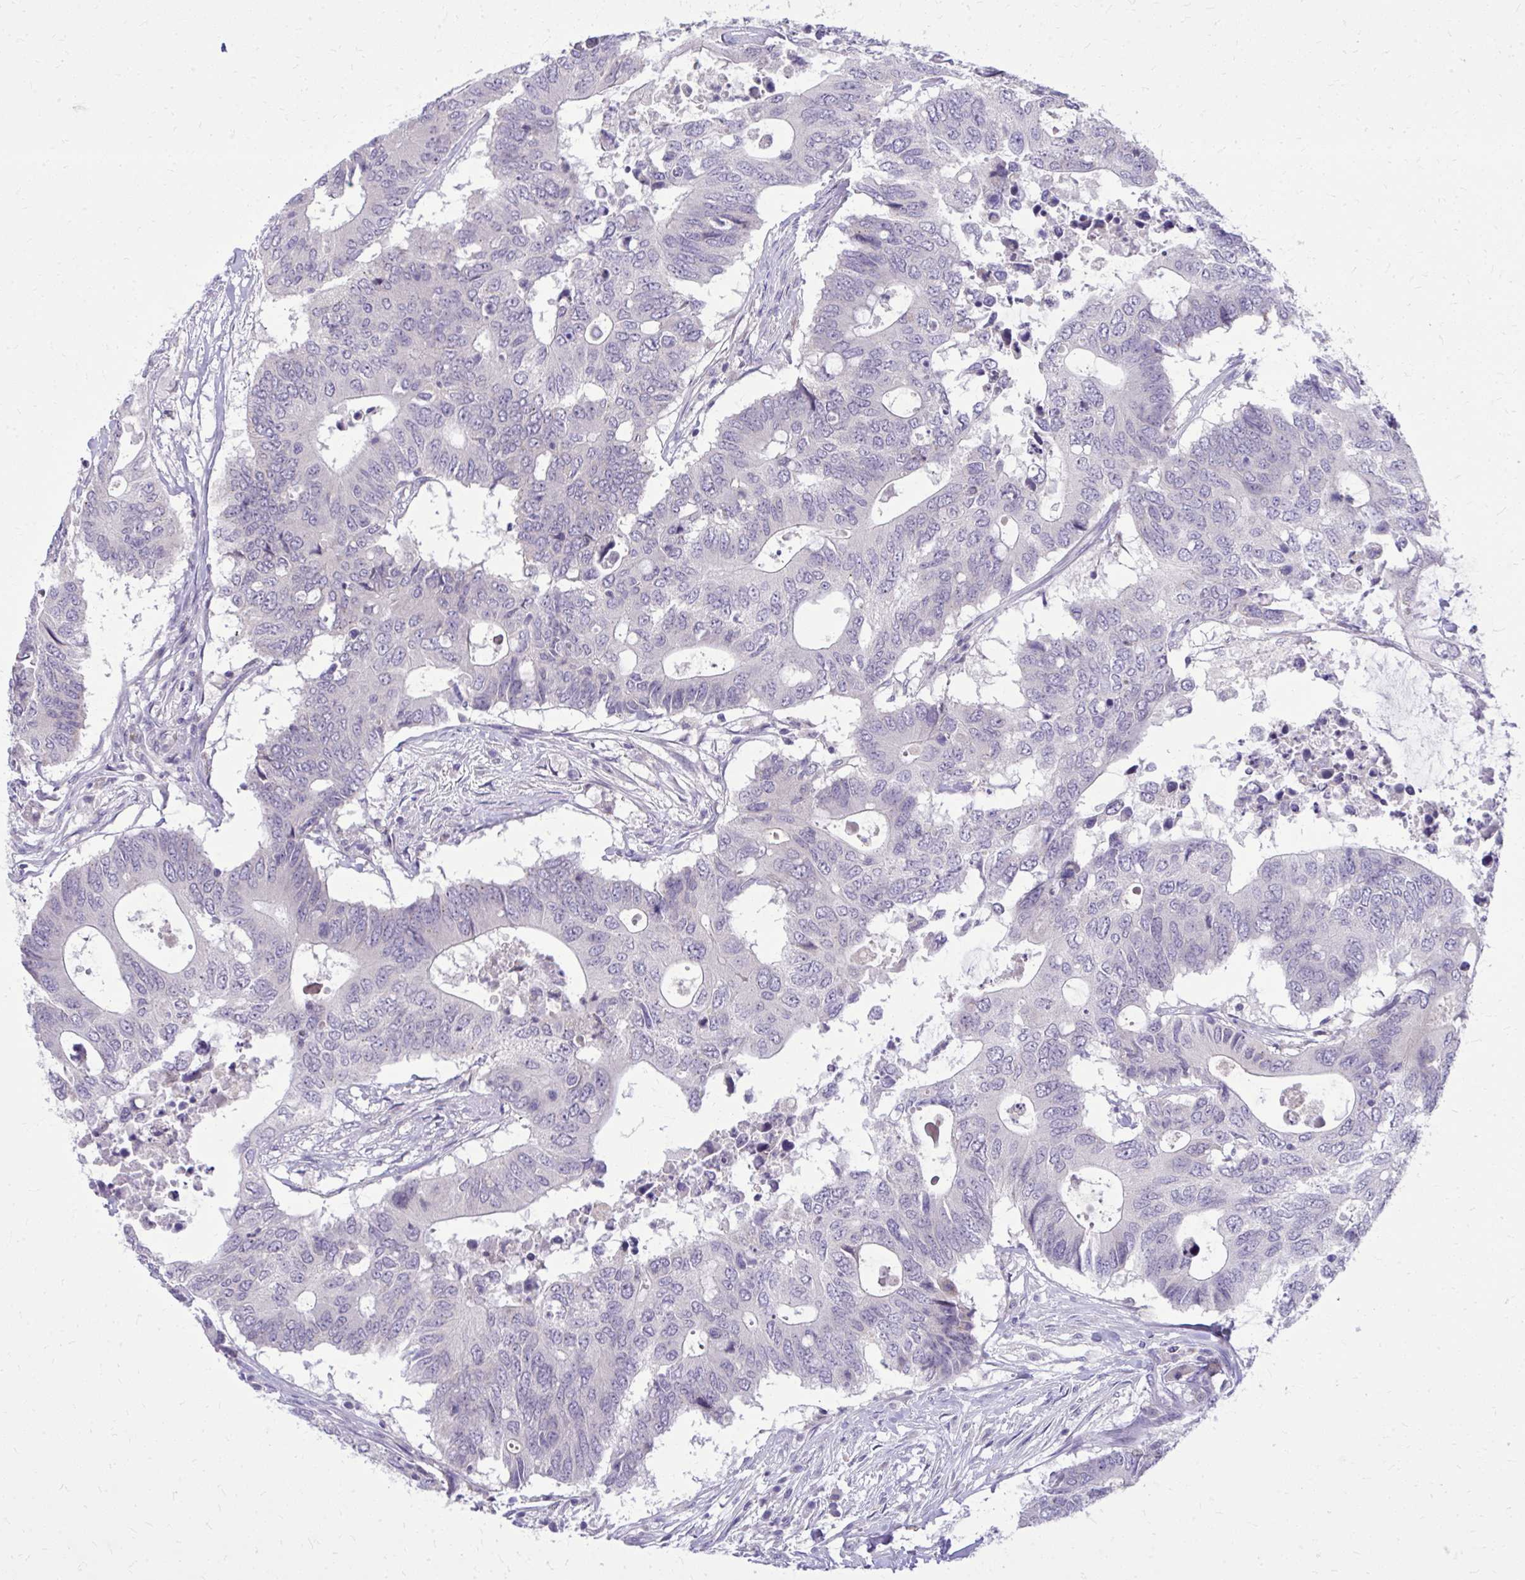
{"staining": {"intensity": "negative", "quantity": "none", "location": "none"}, "tissue": "colorectal cancer", "cell_type": "Tumor cells", "image_type": "cancer", "snomed": [{"axis": "morphology", "description": "Adenocarcinoma, NOS"}, {"axis": "topography", "description": "Colon"}], "caption": "Colorectal adenocarcinoma was stained to show a protein in brown. There is no significant positivity in tumor cells. The staining is performed using DAB (3,3'-diaminobenzidine) brown chromogen with nuclei counter-stained in using hematoxylin.", "gene": "DPY19L1", "patient": {"sex": "male", "age": 71}}